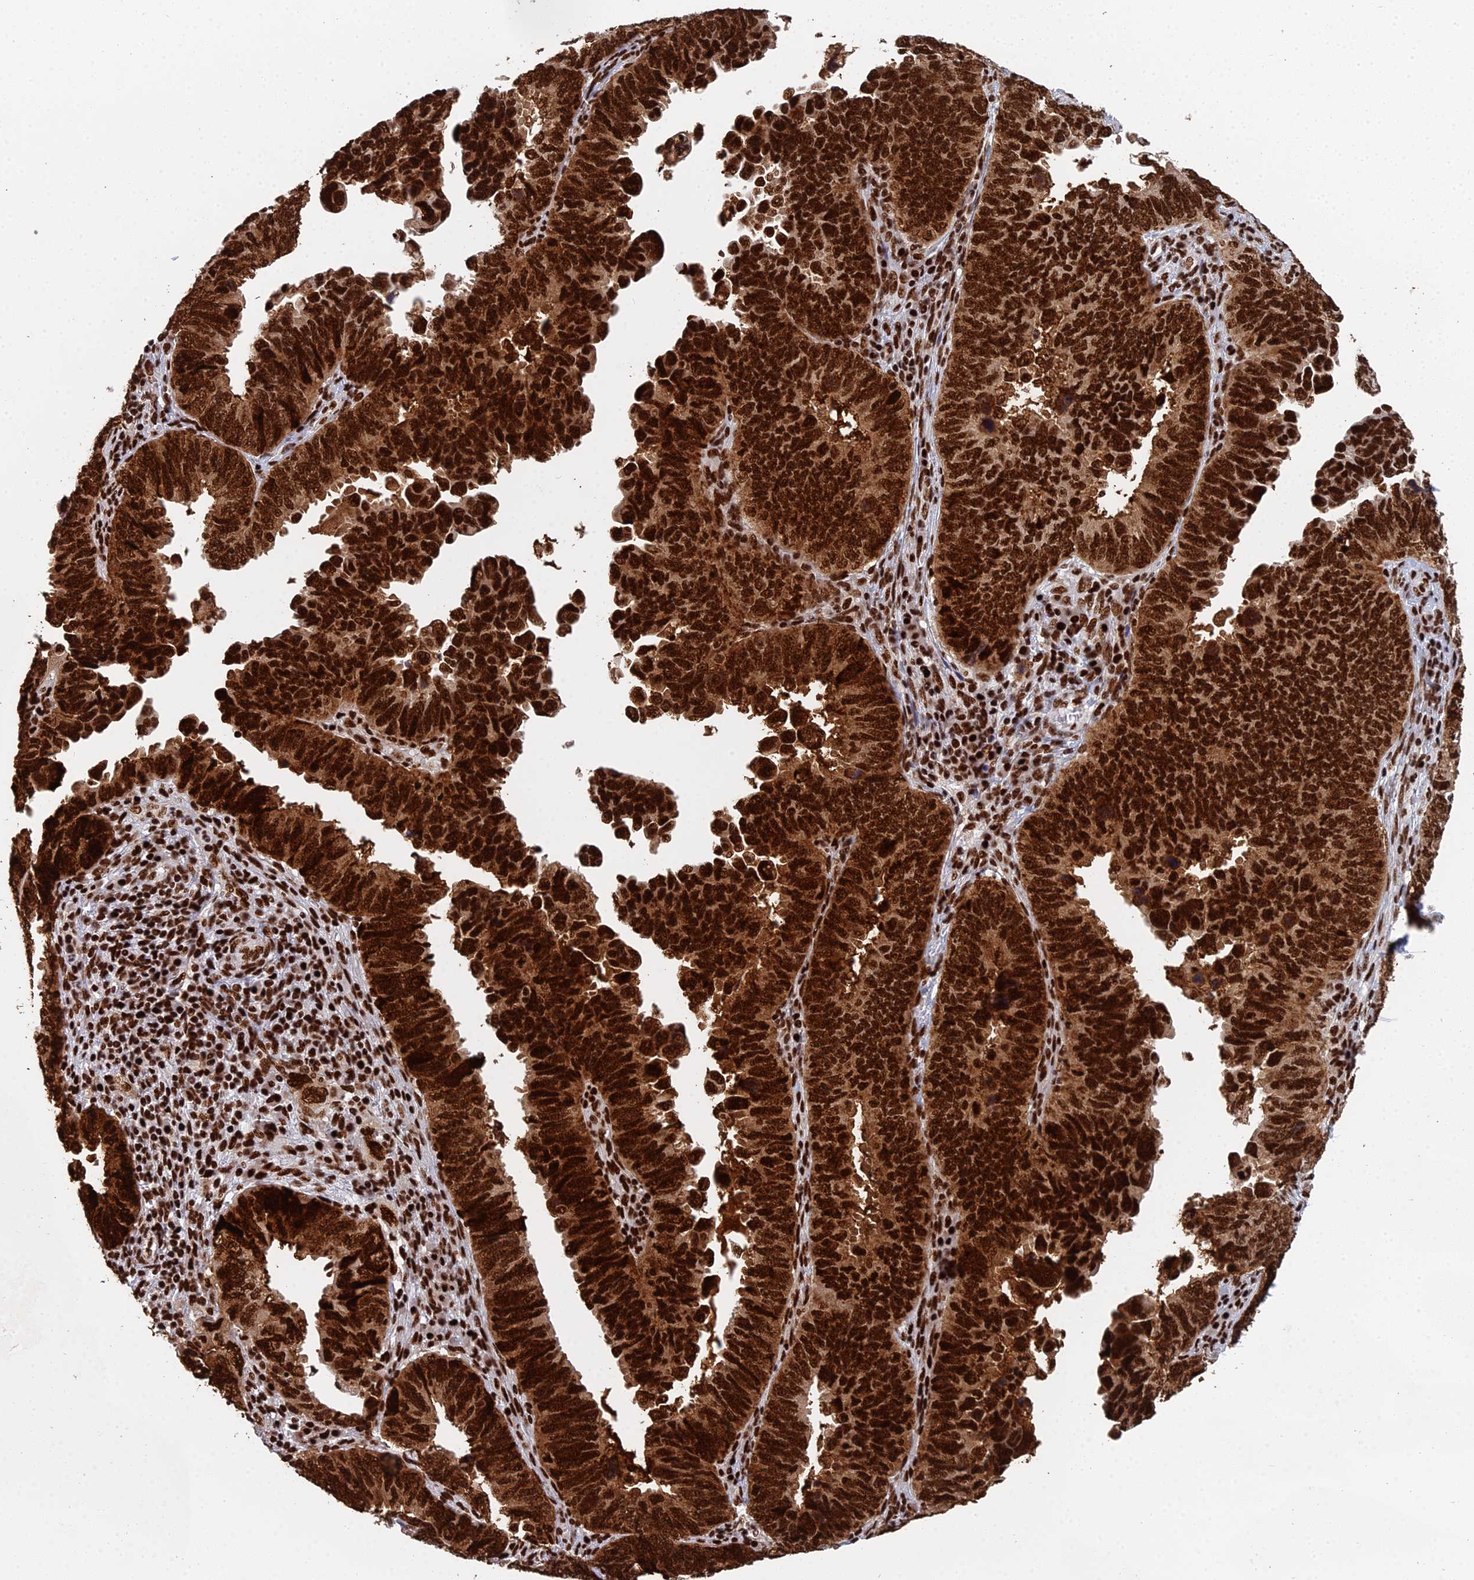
{"staining": {"intensity": "strong", "quantity": ">75%", "location": "cytoplasmic/membranous,nuclear"}, "tissue": "endometrial cancer", "cell_type": "Tumor cells", "image_type": "cancer", "snomed": [{"axis": "morphology", "description": "Adenocarcinoma, NOS"}, {"axis": "topography", "description": "Endometrium"}], "caption": "A micrograph of human endometrial cancer (adenocarcinoma) stained for a protein displays strong cytoplasmic/membranous and nuclear brown staining in tumor cells. (Brightfield microscopy of DAB IHC at high magnification).", "gene": "SF3B3", "patient": {"sex": "female", "age": 79}}